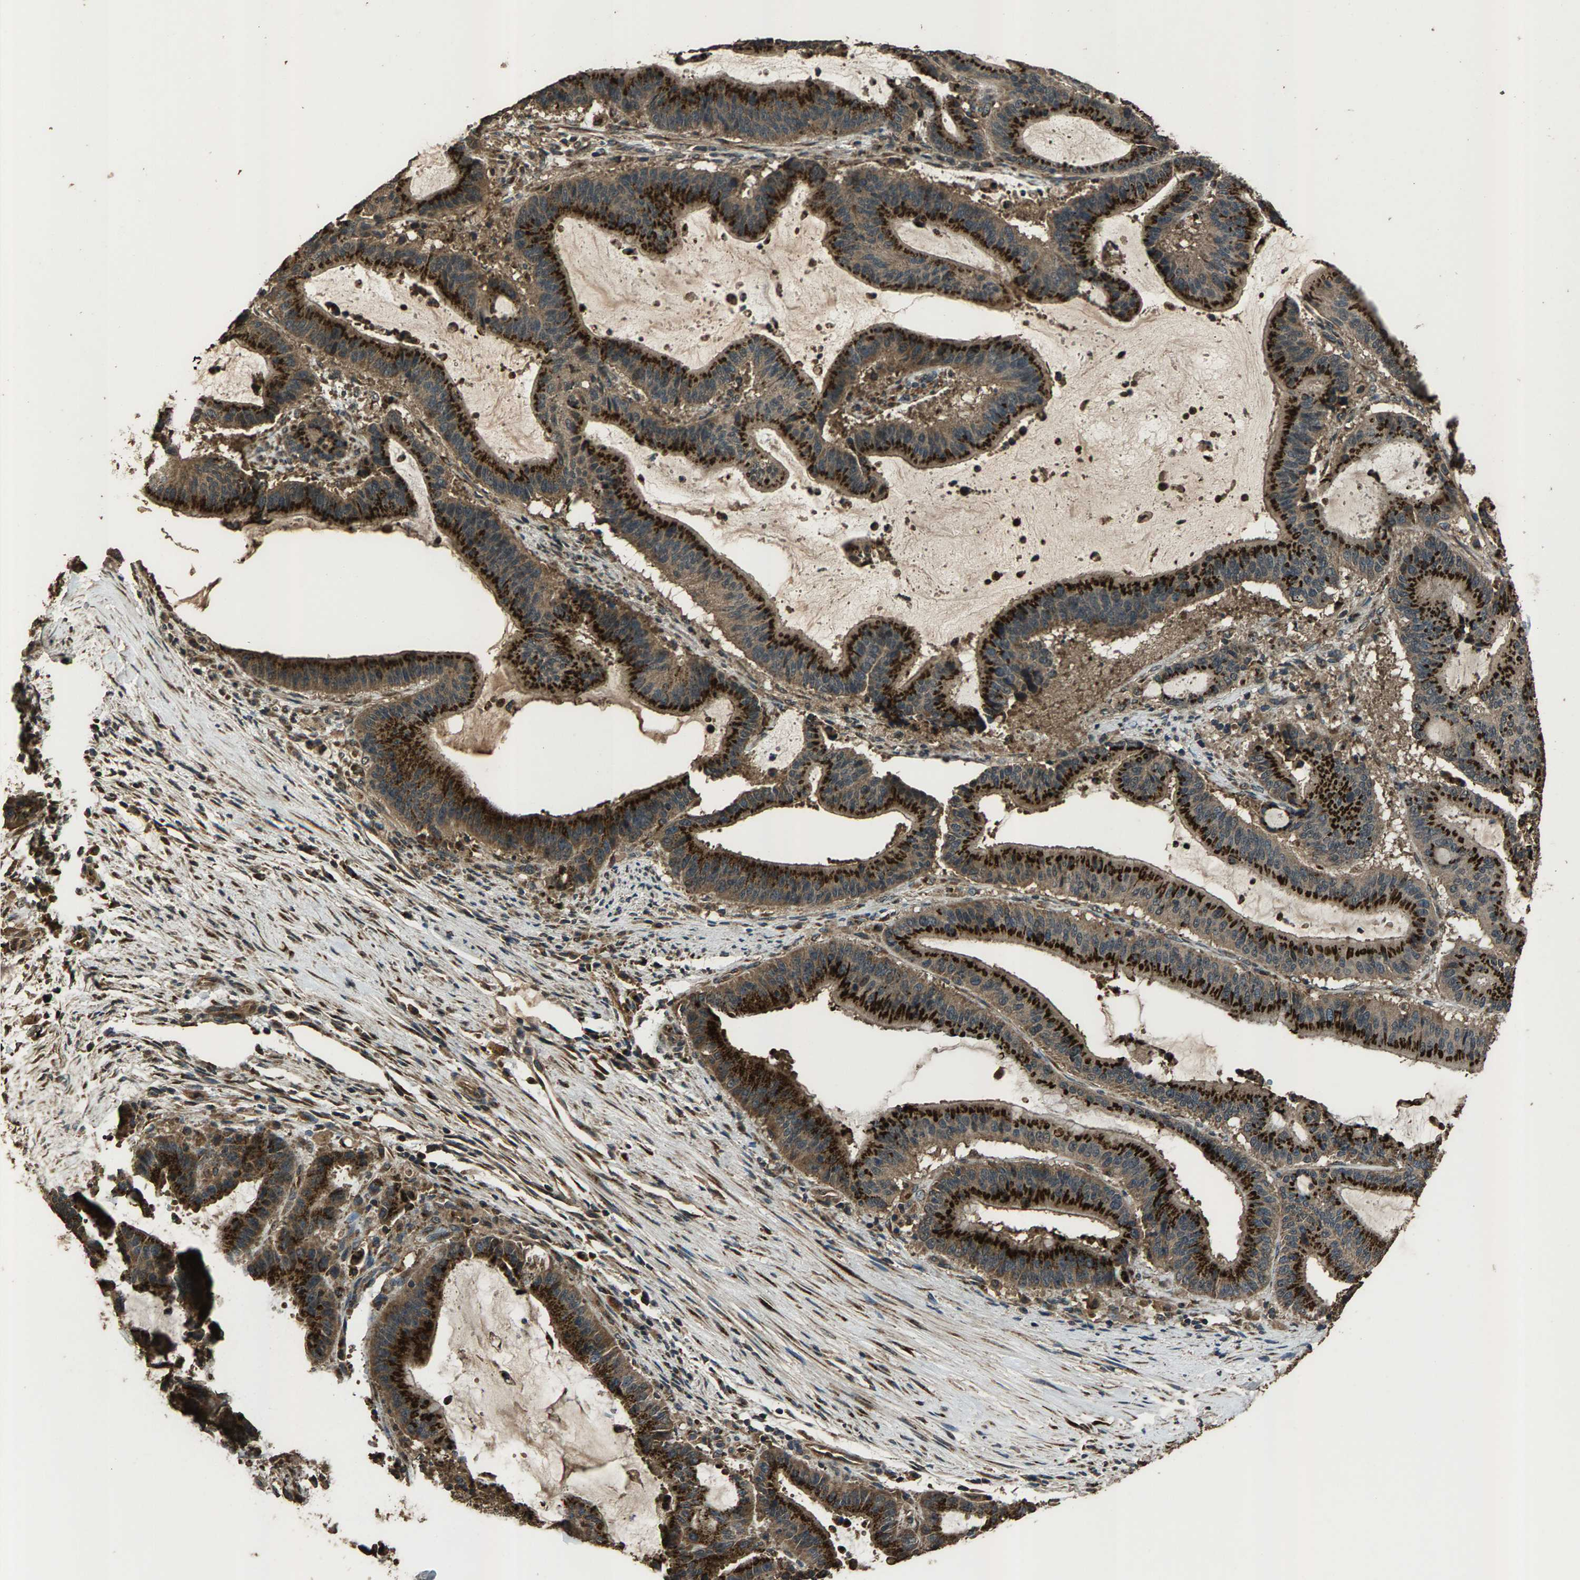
{"staining": {"intensity": "strong", "quantity": ">75%", "location": "cytoplasmic/membranous"}, "tissue": "liver cancer", "cell_type": "Tumor cells", "image_type": "cancer", "snomed": [{"axis": "morphology", "description": "Normal tissue, NOS"}, {"axis": "morphology", "description": "Cholangiocarcinoma"}, {"axis": "topography", "description": "Liver"}, {"axis": "topography", "description": "Peripheral nerve tissue"}], "caption": "High-power microscopy captured an IHC micrograph of liver cancer (cholangiocarcinoma), revealing strong cytoplasmic/membranous positivity in approximately >75% of tumor cells.", "gene": "SLC38A10", "patient": {"sex": "female", "age": 73}}